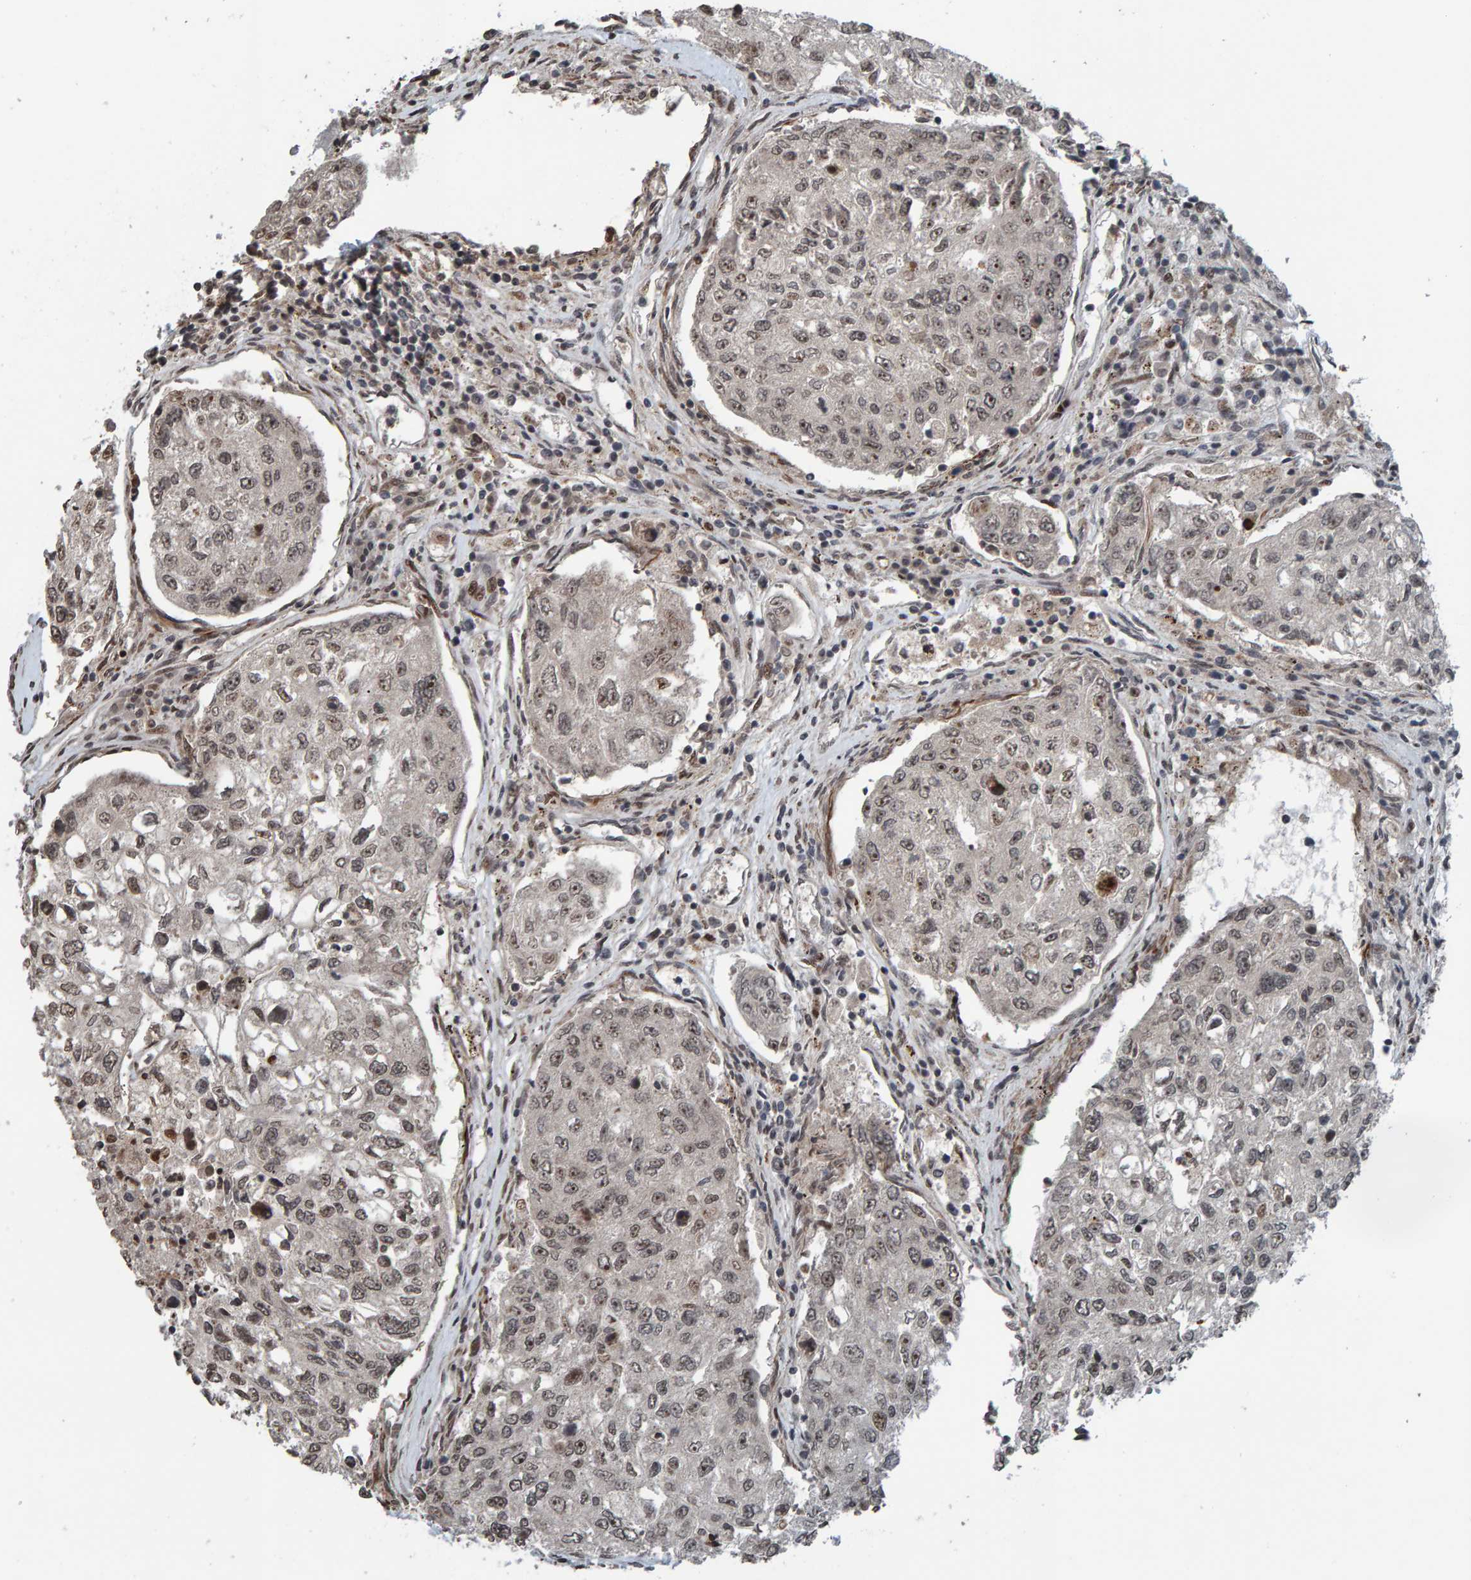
{"staining": {"intensity": "weak", "quantity": ">75%", "location": "nuclear"}, "tissue": "urothelial cancer", "cell_type": "Tumor cells", "image_type": "cancer", "snomed": [{"axis": "morphology", "description": "Urothelial carcinoma, High grade"}, {"axis": "topography", "description": "Lymph node"}, {"axis": "topography", "description": "Urinary bladder"}], "caption": "The photomicrograph demonstrates staining of urothelial cancer, revealing weak nuclear protein expression (brown color) within tumor cells. (brown staining indicates protein expression, while blue staining denotes nuclei).", "gene": "ZNF366", "patient": {"sex": "male", "age": 51}}